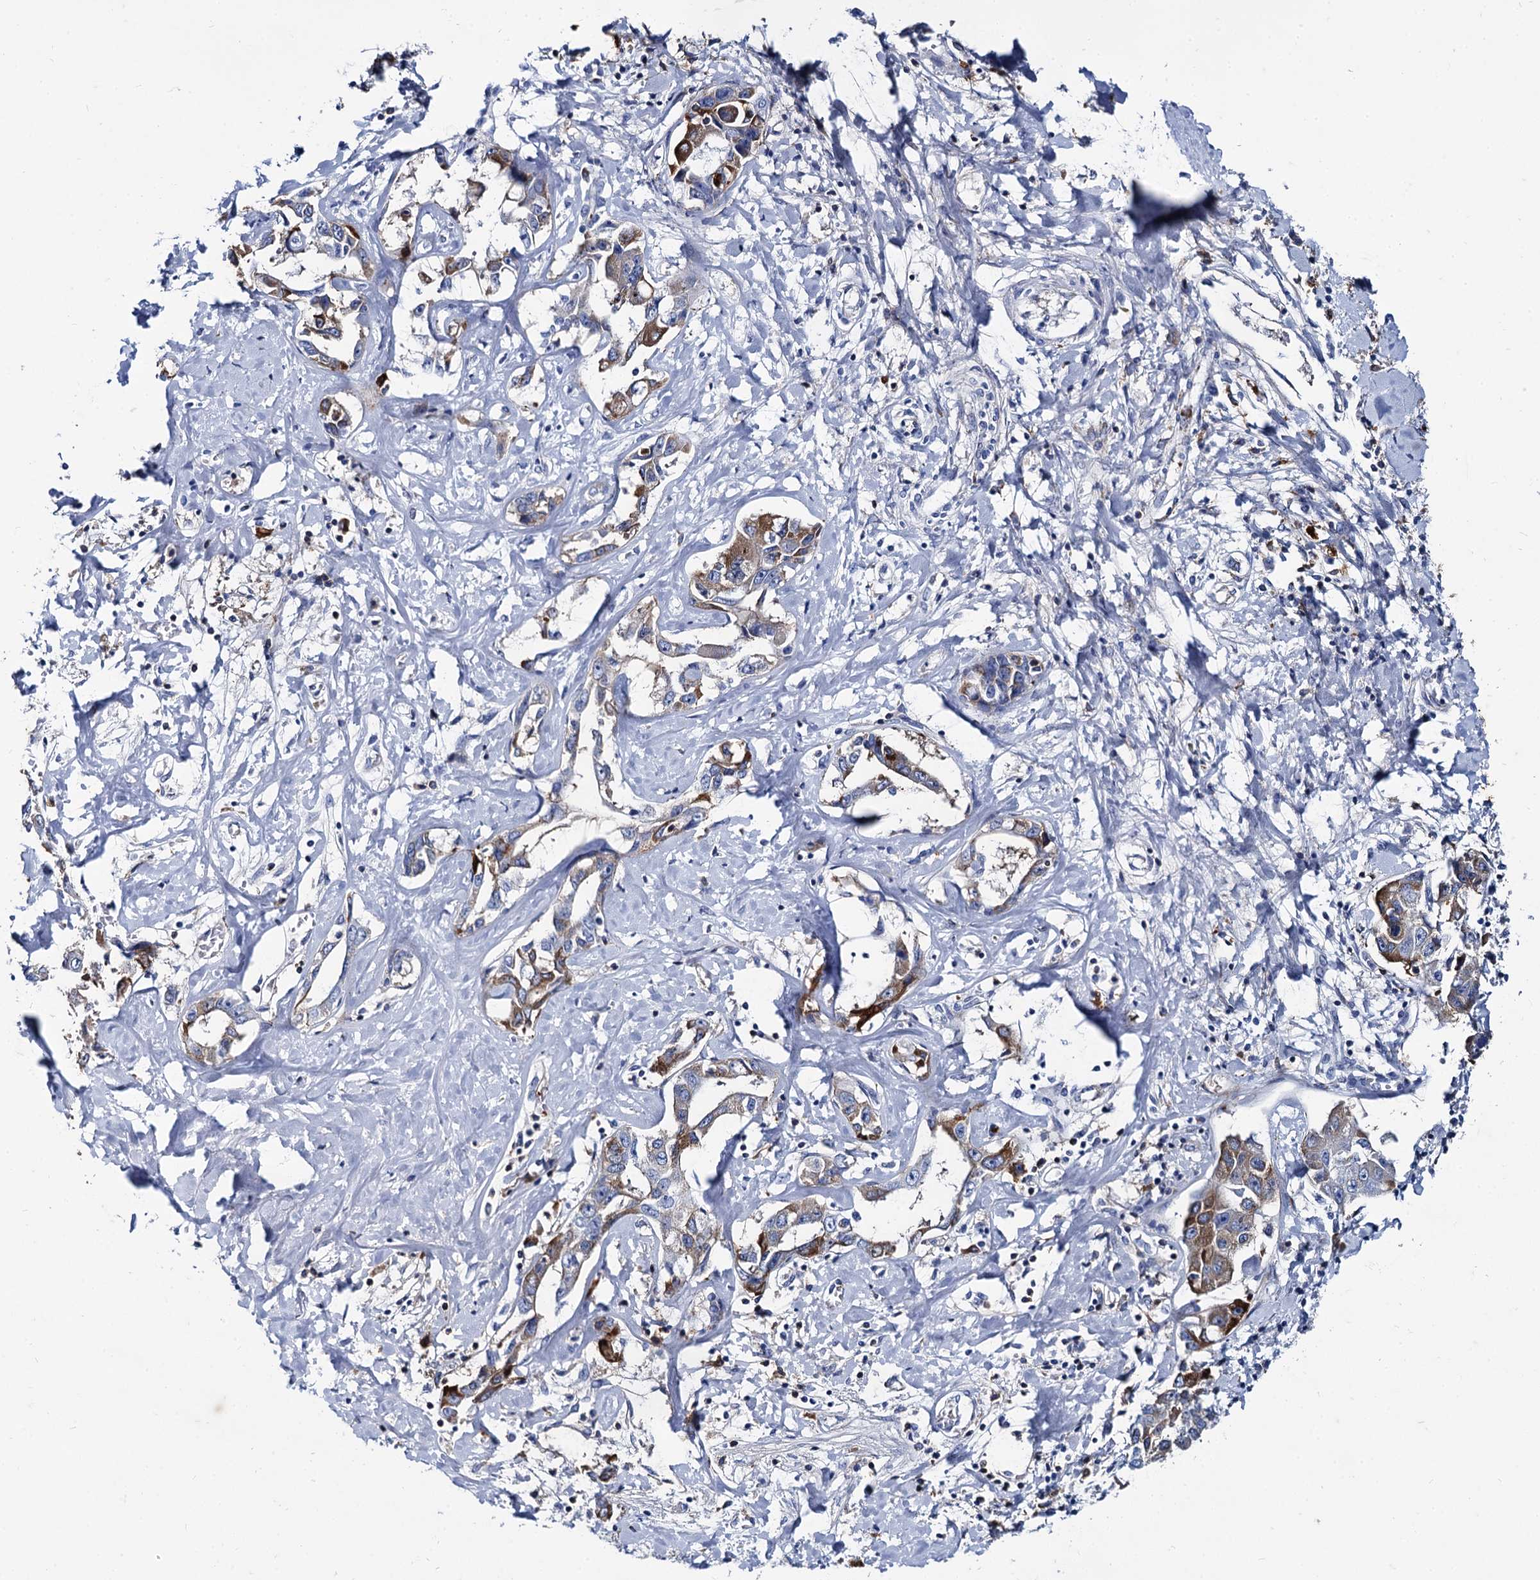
{"staining": {"intensity": "moderate", "quantity": "<25%", "location": "cytoplasmic/membranous"}, "tissue": "liver cancer", "cell_type": "Tumor cells", "image_type": "cancer", "snomed": [{"axis": "morphology", "description": "Cholangiocarcinoma"}, {"axis": "topography", "description": "Liver"}], "caption": "Immunohistochemistry (IHC) image of liver cholangiocarcinoma stained for a protein (brown), which exhibits low levels of moderate cytoplasmic/membranous expression in approximately <25% of tumor cells.", "gene": "APOD", "patient": {"sex": "male", "age": 59}}